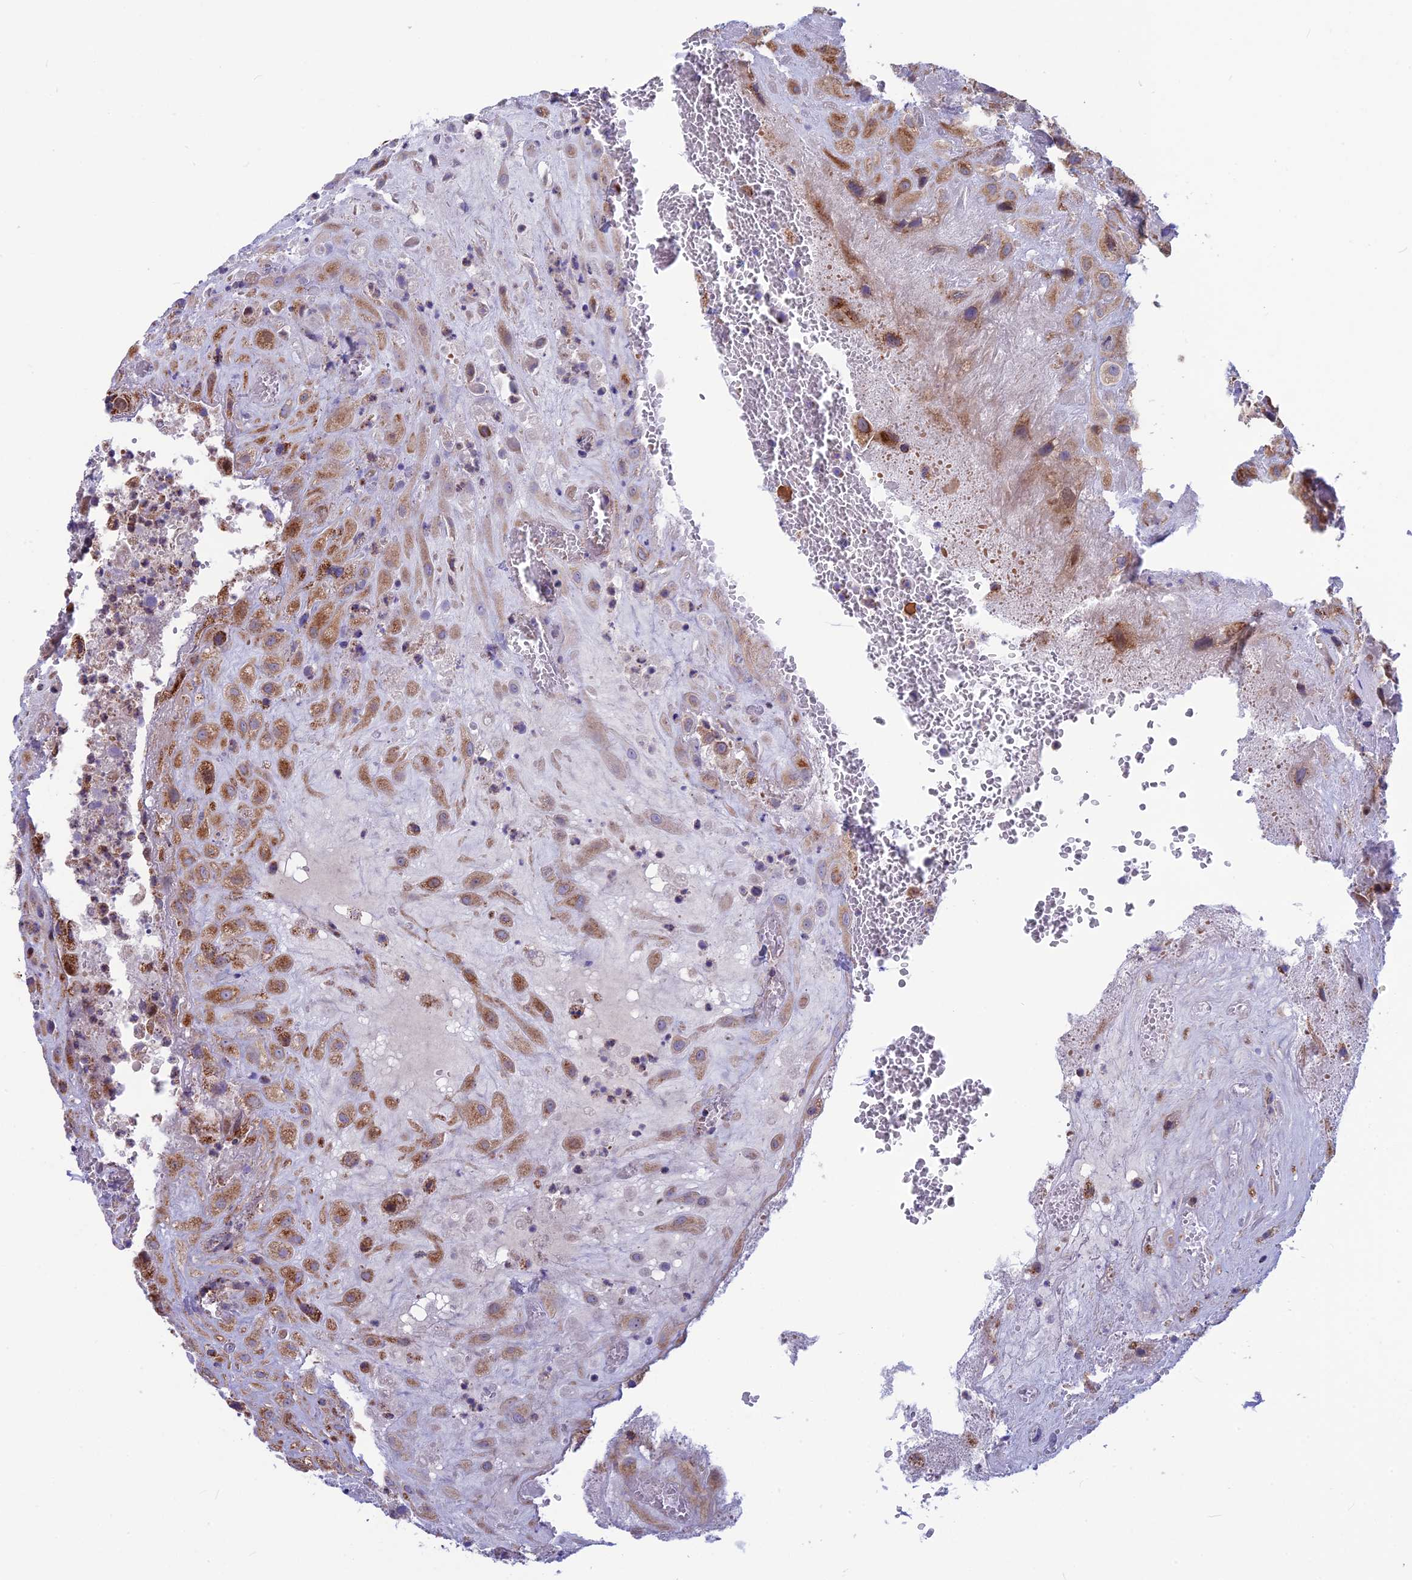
{"staining": {"intensity": "moderate", "quantity": ">75%", "location": "cytoplasmic/membranous"}, "tissue": "placenta", "cell_type": "Decidual cells", "image_type": "normal", "snomed": [{"axis": "morphology", "description": "Normal tissue, NOS"}, {"axis": "topography", "description": "Placenta"}], "caption": "Brown immunohistochemical staining in benign human placenta shows moderate cytoplasmic/membranous expression in about >75% of decidual cells.", "gene": "CS", "patient": {"sex": "female", "age": 35}}